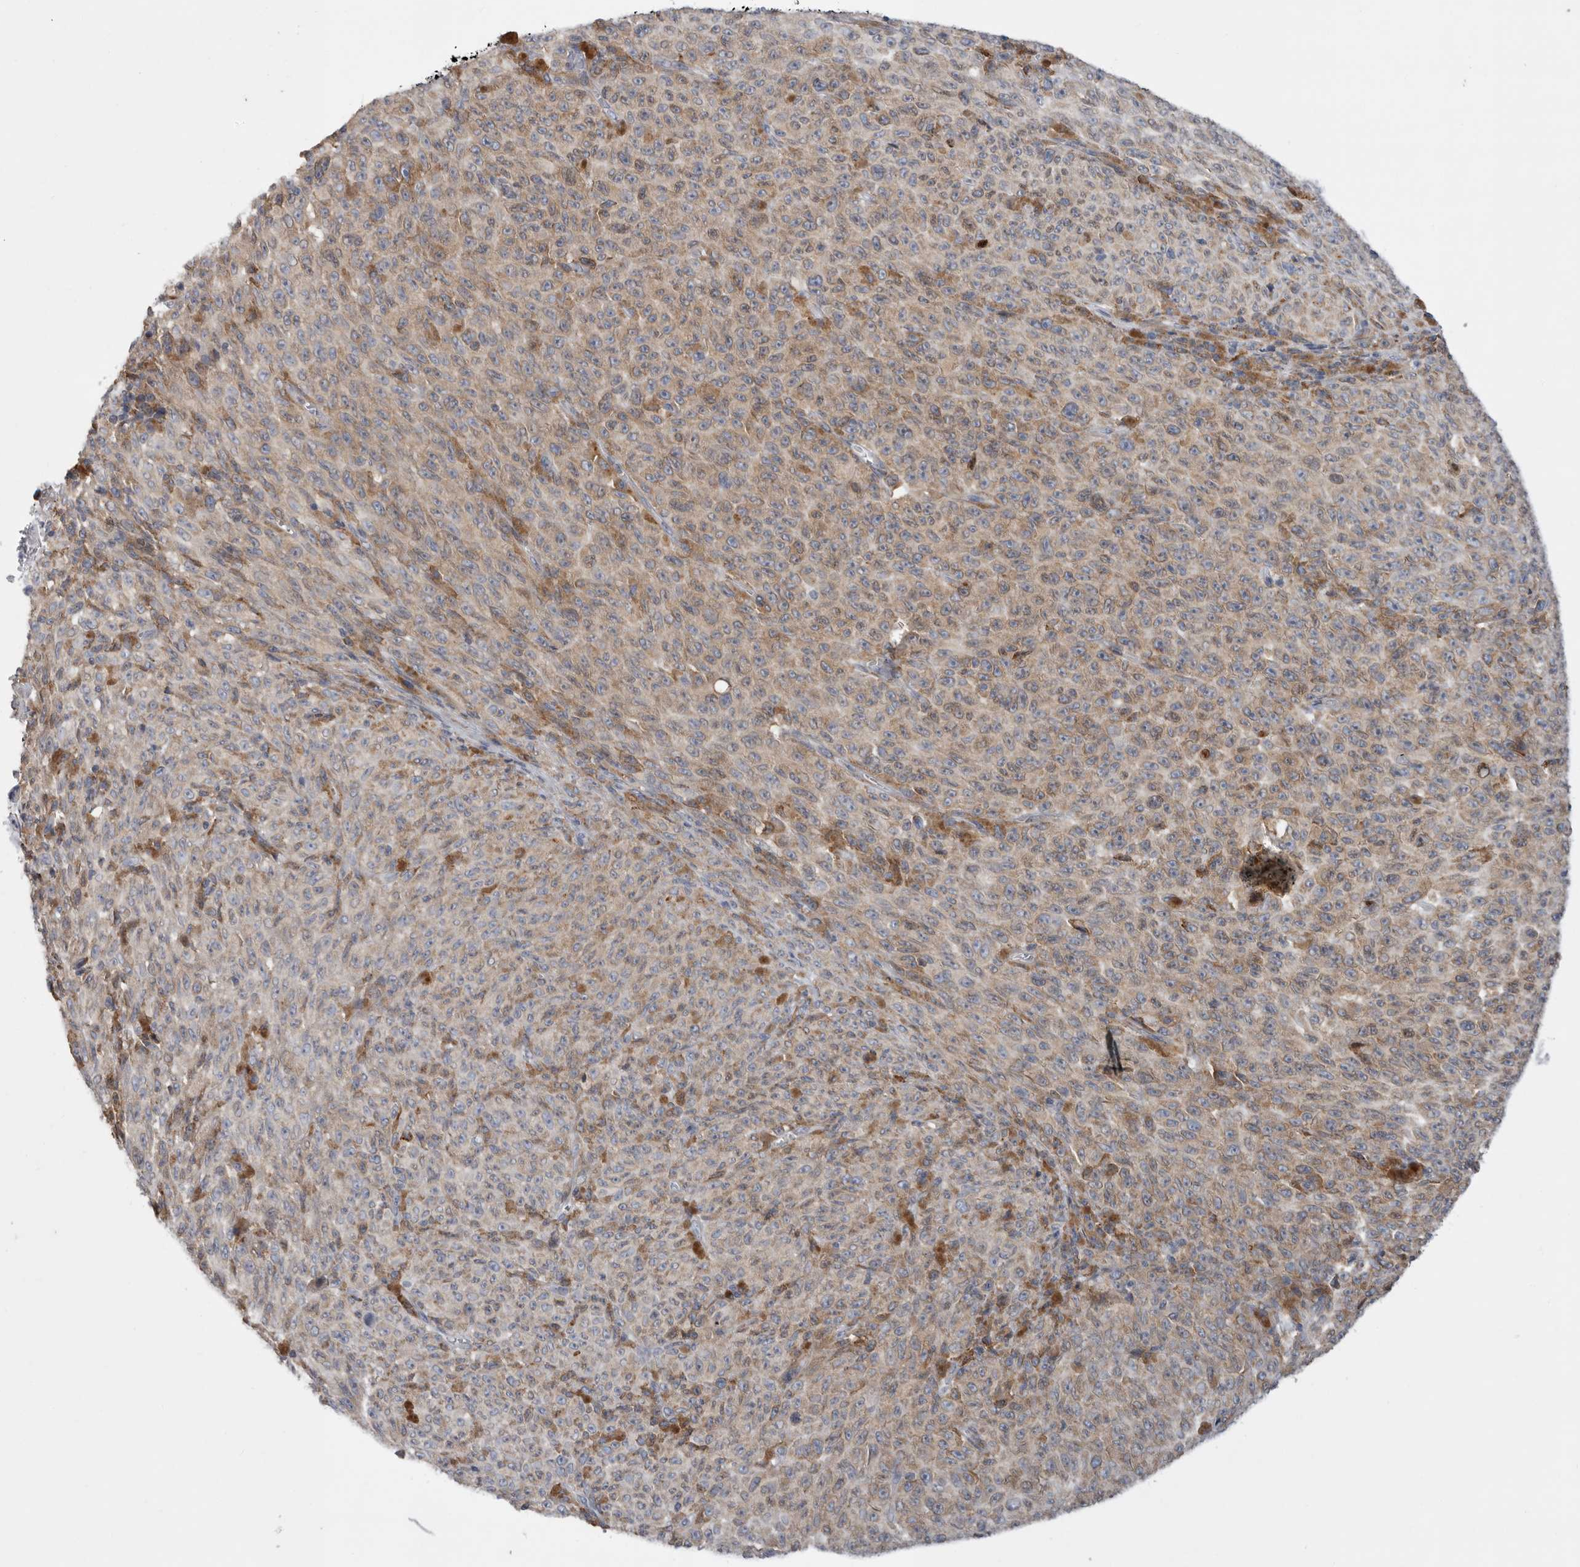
{"staining": {"intensity": "weak", "quantity": "25%-75%", "location": "cytoplasmic/membranous"}, "tissue": "melanoma", "cell_type": "Tumor cells", "image_type": "cancer", "snomed": [{"axis": "morphology", "description": "Malignant melanoma, NOS"}, {"axis": "topography", "description": "Skin"}], "caption": "Protein staining of malignant melanoma tissue displays weak cytoplasmic/membranous expression in about 25%-75% of tumor cells. The protein of interest is shown in brown color, while the nuclei are stained blue.", "gene": "GANAB", "patient": {"sex": "female", "age": 82}}